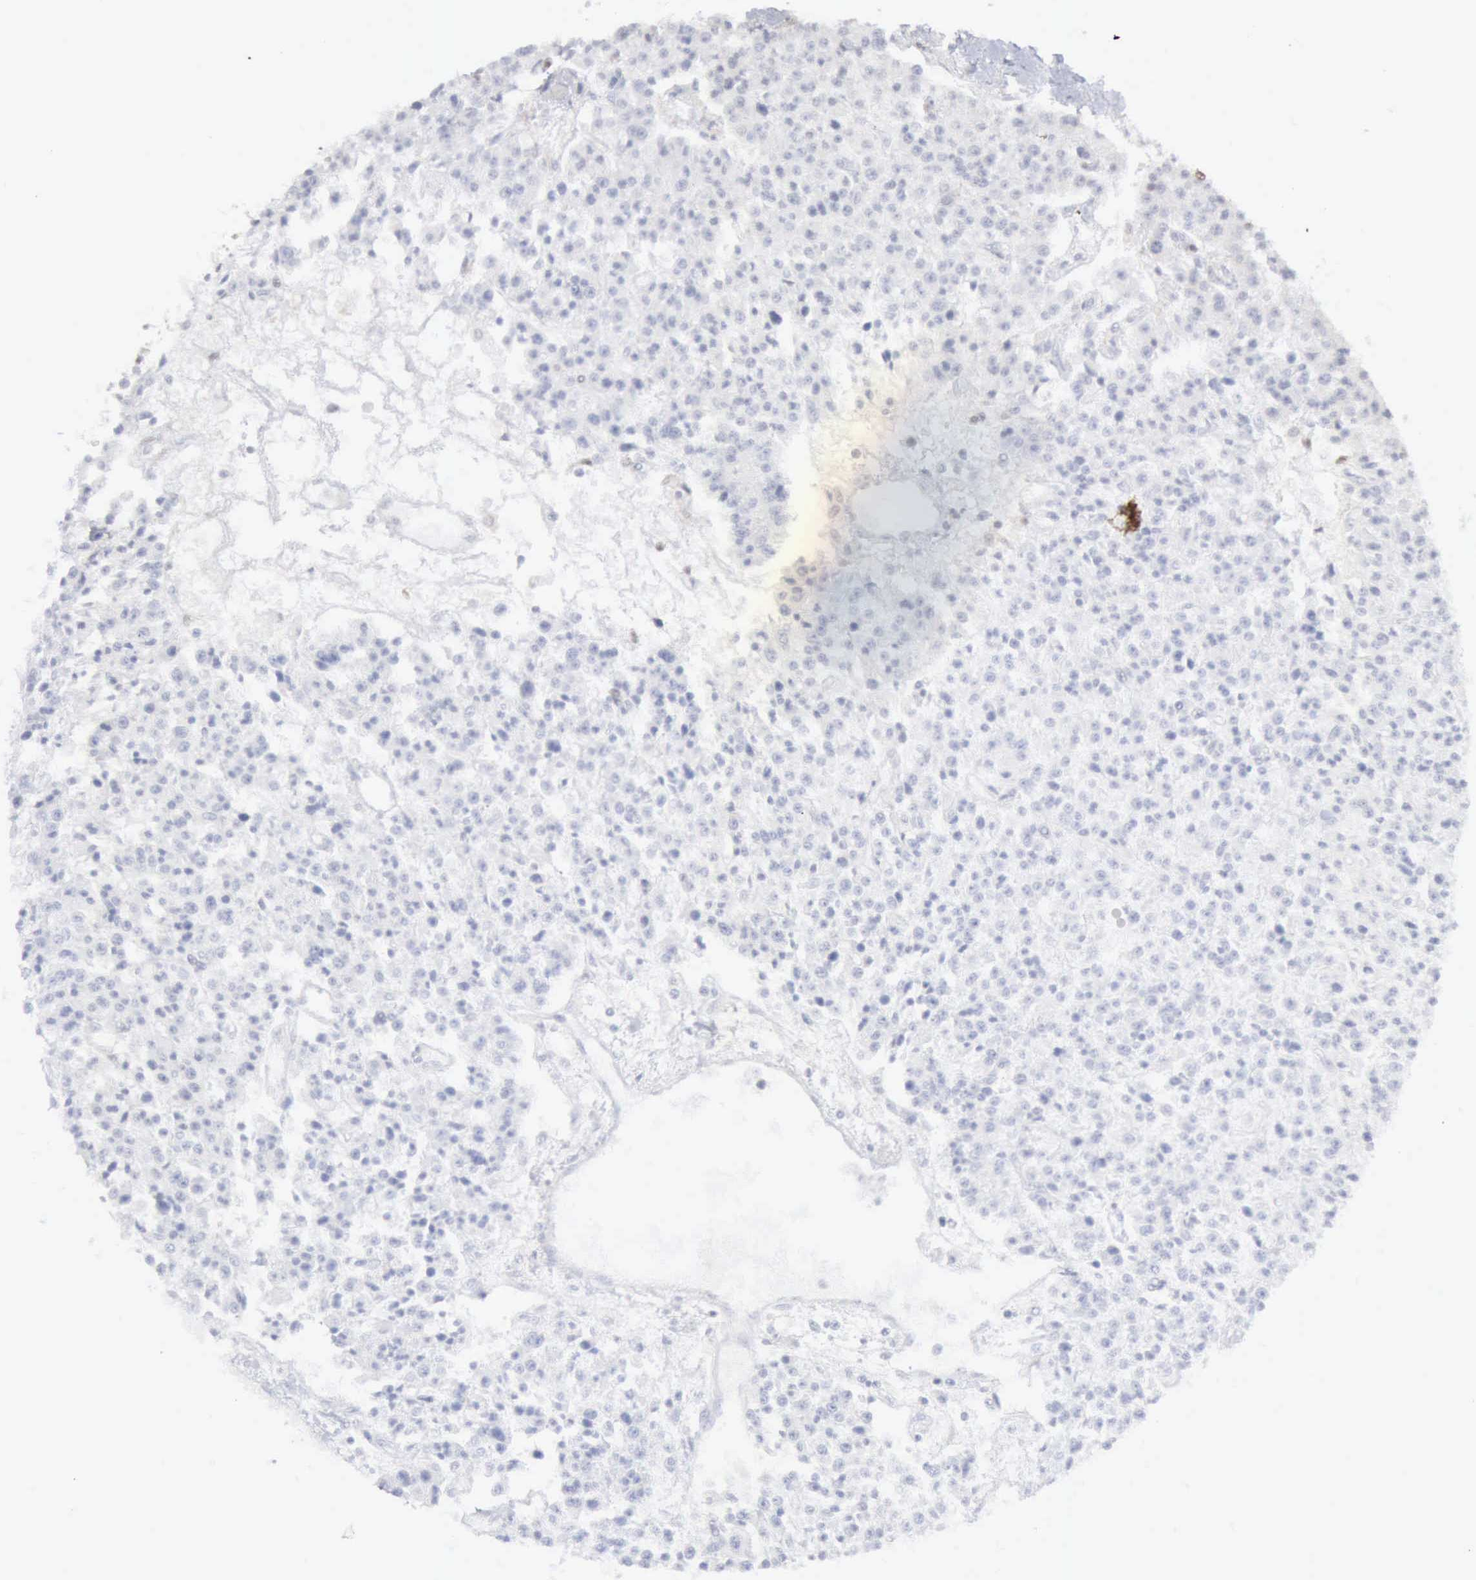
{"staining": {"intensity": "negative", "quantity": "none", "location": "none"}, "tissue": "carcinoid", "cell_type": "Tumor cells", "image_type": "cancer", "snomed": [{"axis": "morphology", "description": "Carcinoid, malignant, NOS"}, {"axis": "topography", "description": "Stomach"}], "caption": "Tumor cells are negative for brown protein staining in carcinoid.", "gene": "STAT1", "patient": {"sex": "female", "age": 76}}